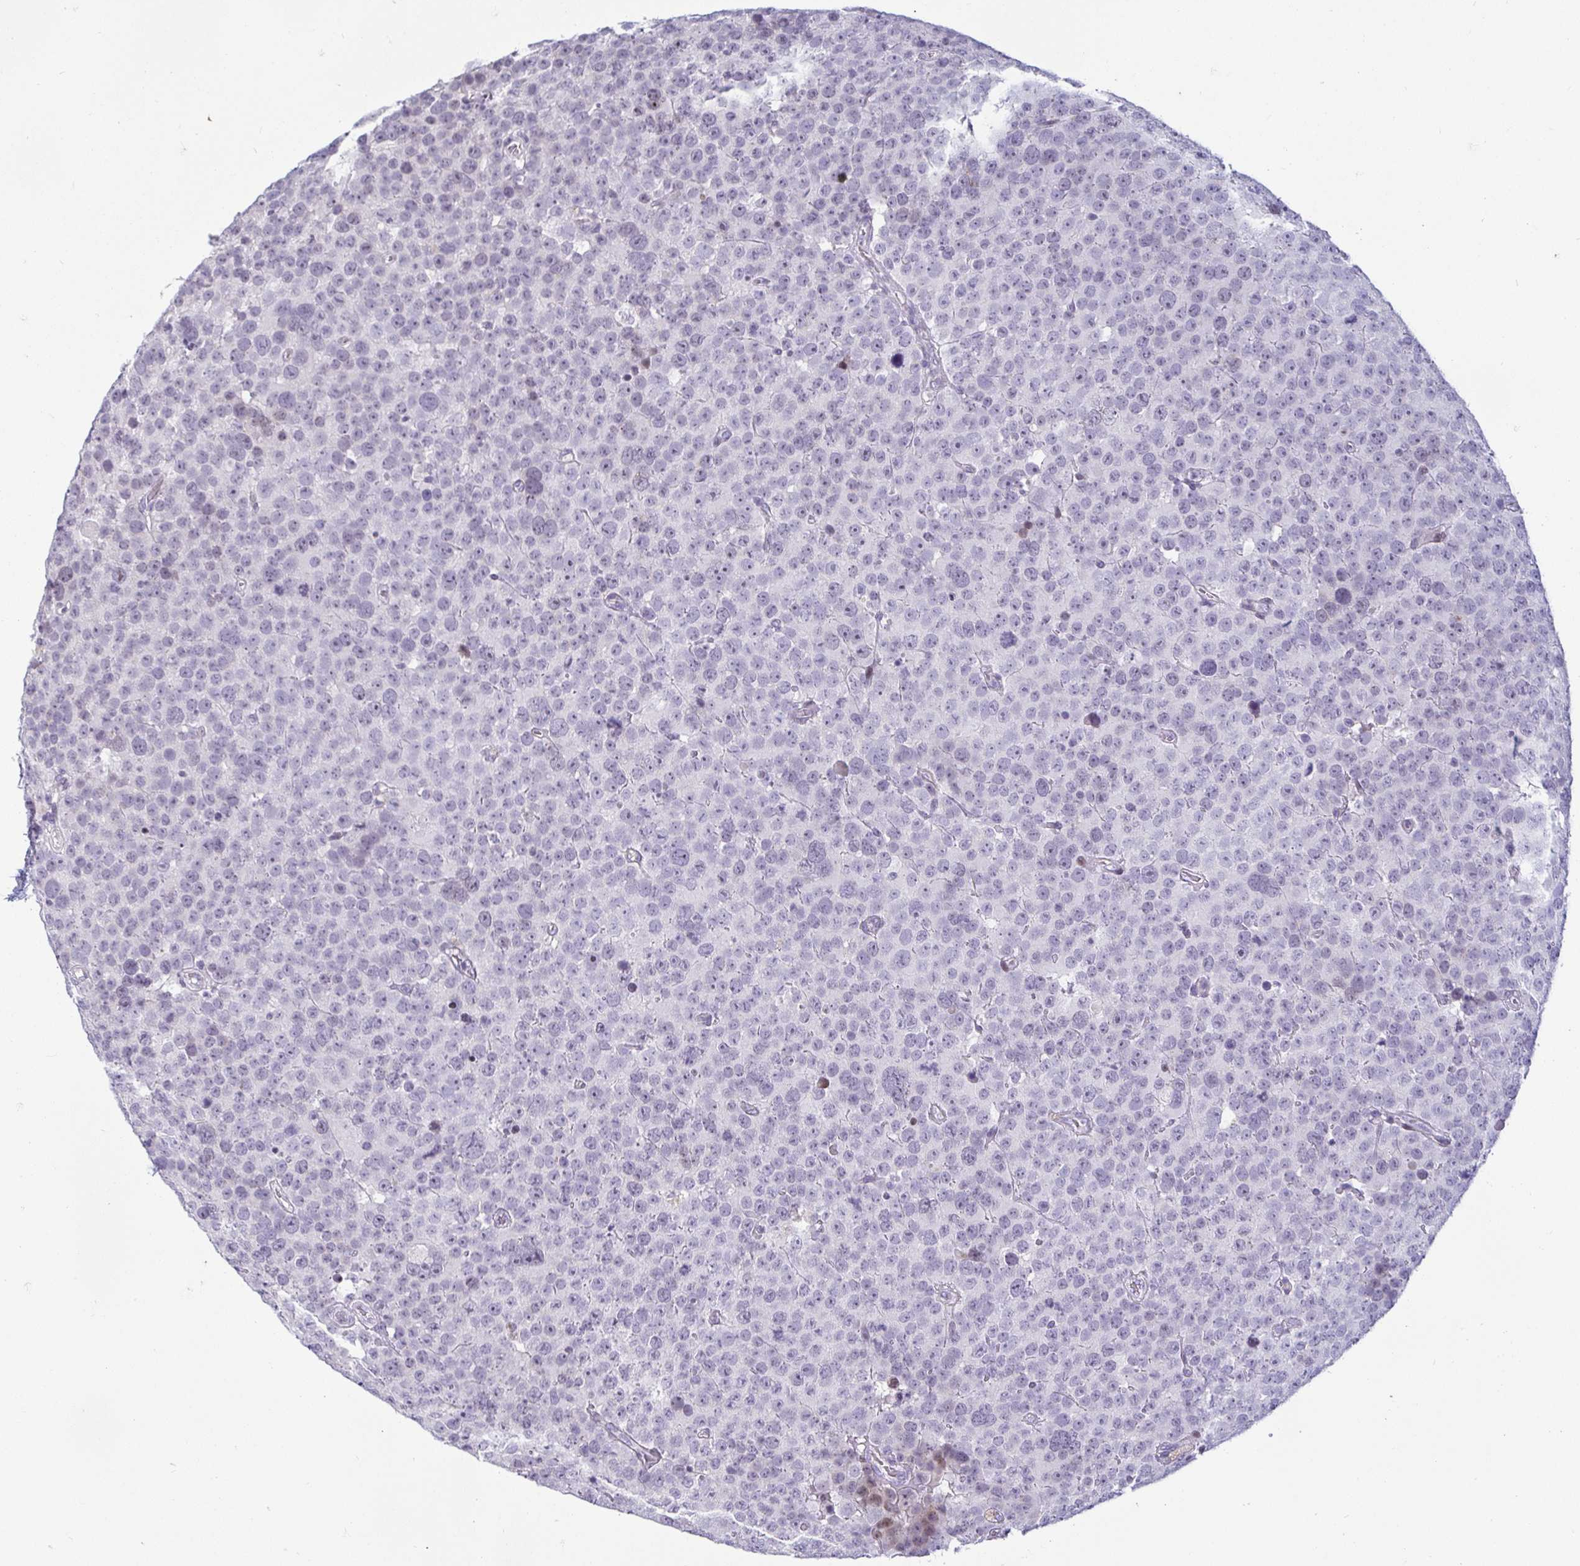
{"staining": {"intensity": "negative", "quantity": "none", "location": "none"}, "tissue": "testis cancer", "cell_type": "Tumor cells", "image_type": "cancer", "snomed": [{"axis": "morphology", "description": "Seminoma, NOS"}, {"axis": "topography", "description": "Testis"}], "caption": "A micrograph of testis cancer (seminoma) stained for a protein exhibits no brown staining in tumor cells. (Immunohistochemistry (ihc), brightfield microscopy, high magnification).", "gene": "CR2", "patient": {"sex": "male", "age": 71}}